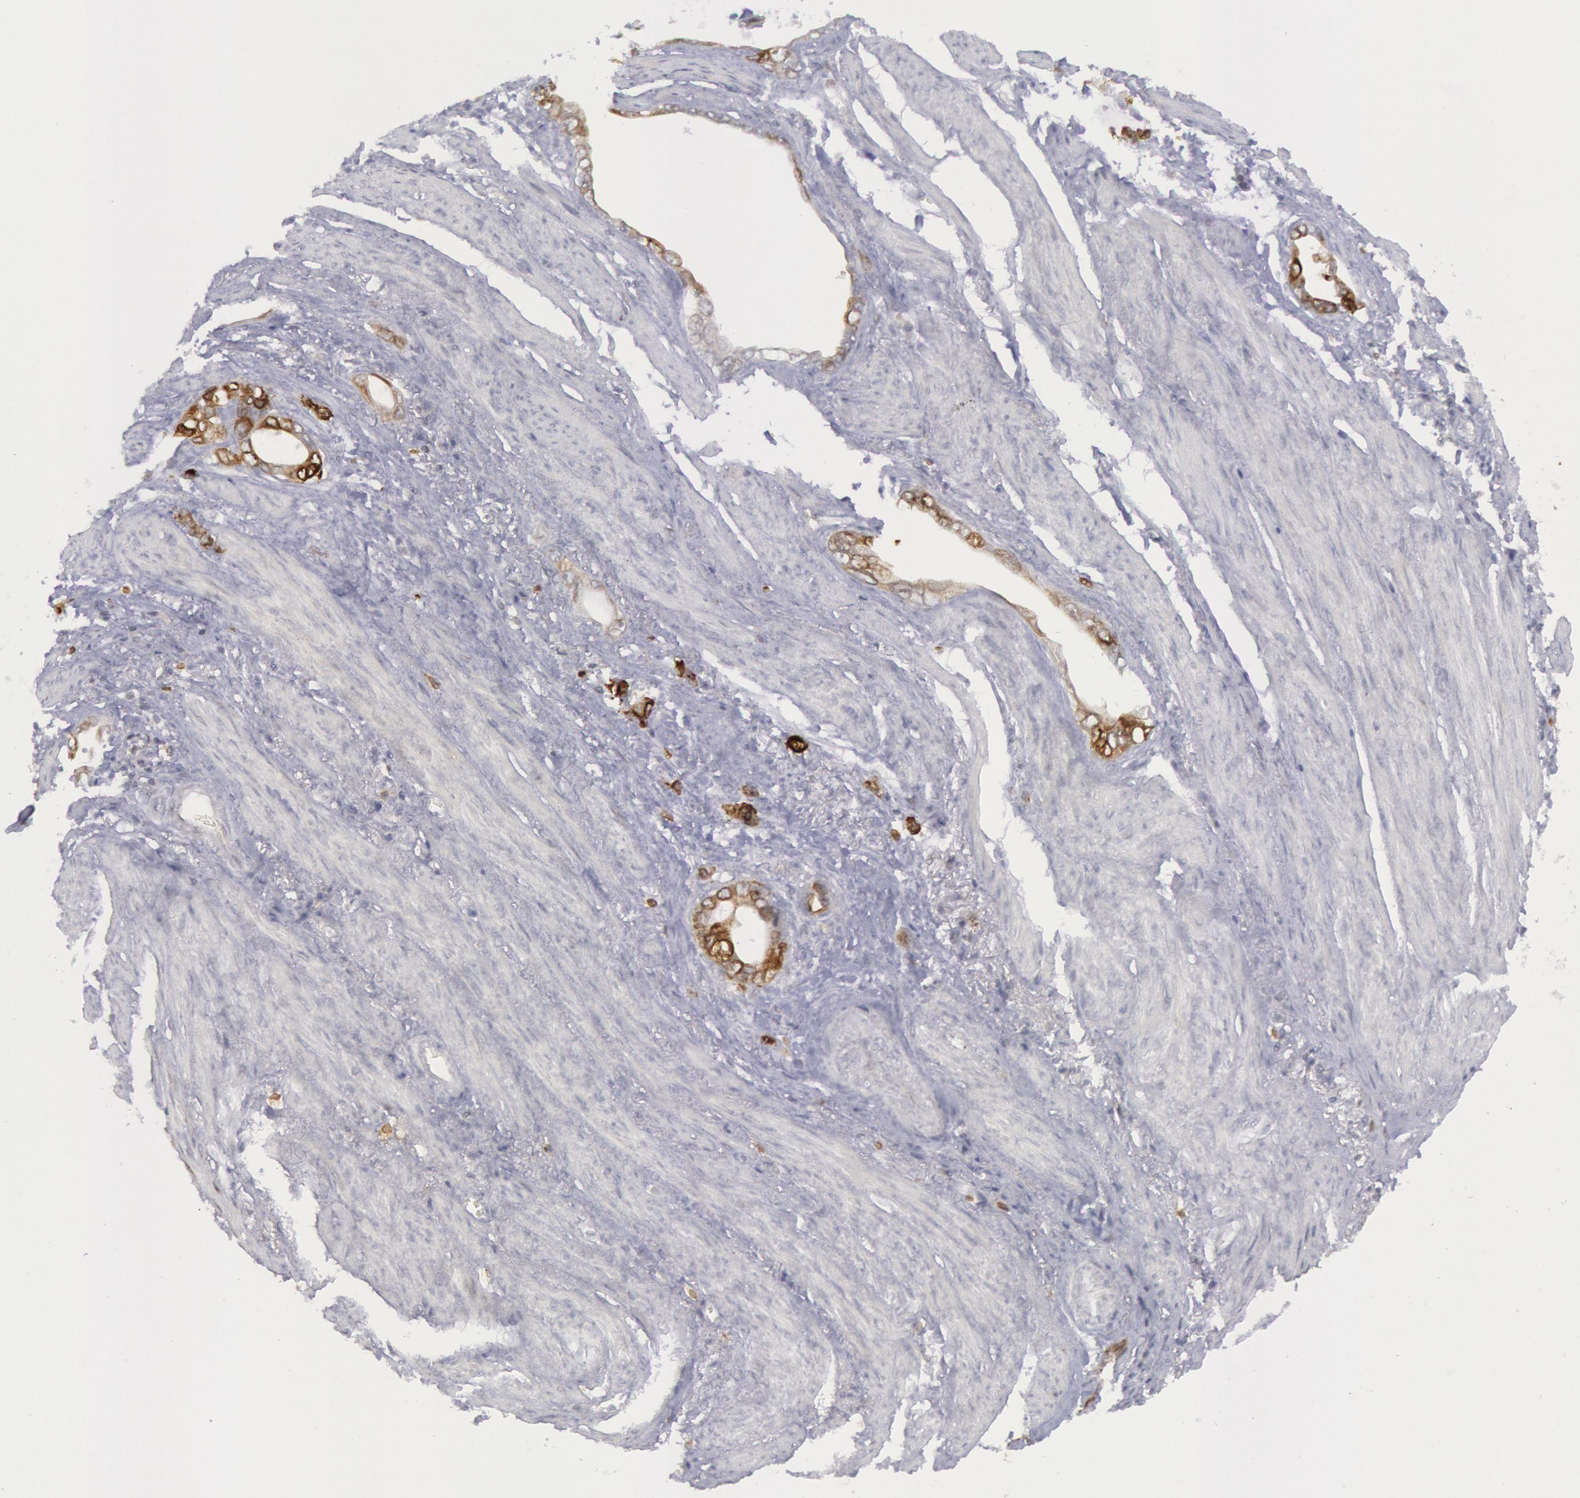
{"staining": {"intensity": "weak", "quantity": "<25%", "location": "cytoplasmic/membranous"}, "tissue": "stomach cancer", "cell_type": "Tumor cells", "image_type": "cancer", "snomed": [{"axis": "morphology", "description": "Adenocarcinoma, NOS"}, {"axis": "topography", "description": "Stomach"}], "caption": "Stomach cancer (adenocarcinoma) was stained to show a protein in brown. There is no significant positivity in tumor cells.", "gene": "PTGS2", "patient": {"sex": "male", "age": 78}}